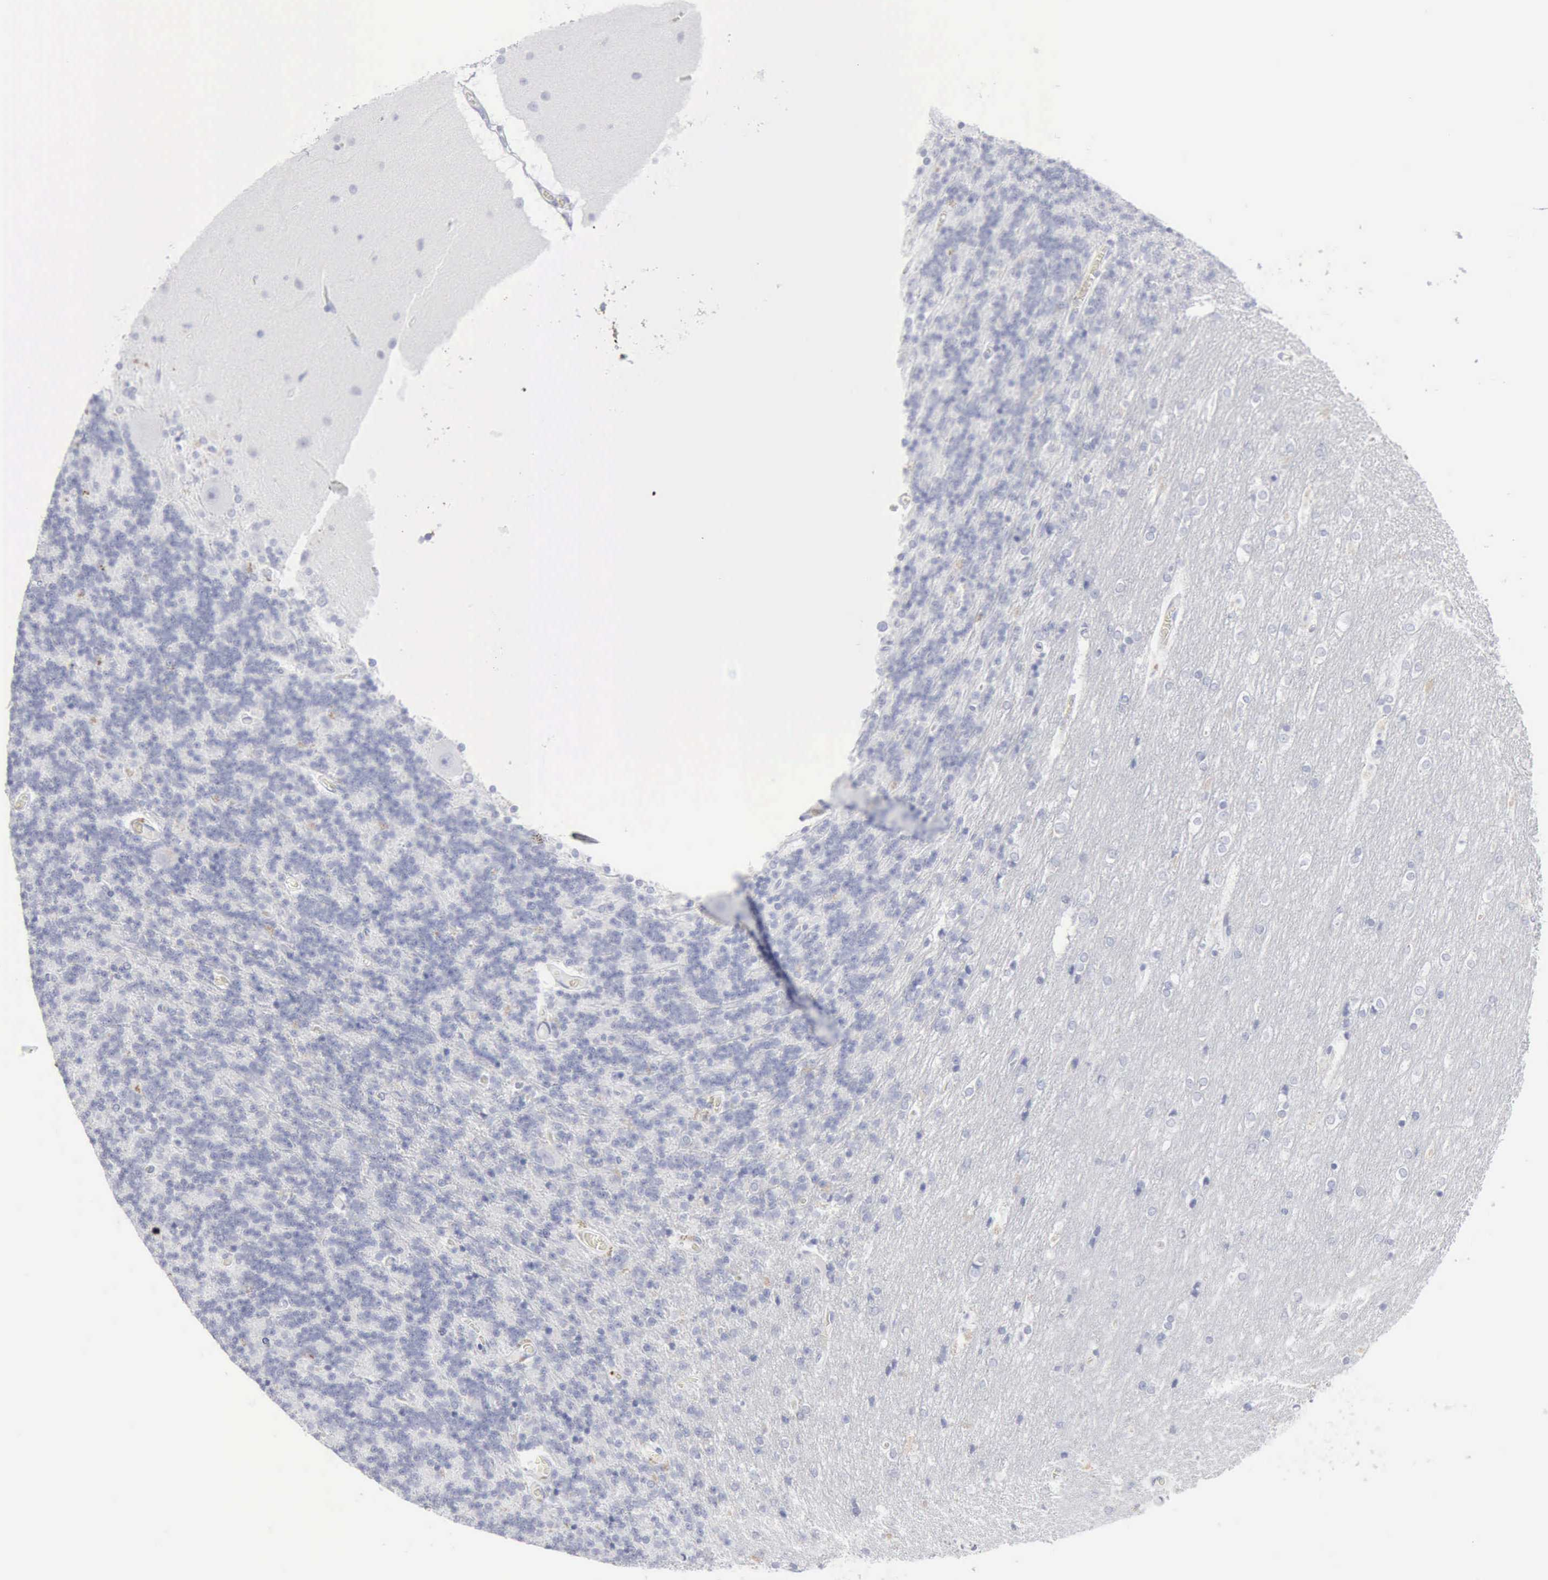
{"staining": {"intensity": "negative", "quantity": "none", "location": "none"}, "tissue": "cerebellum", "cell_type": "Cells in granular layer", "image_type": "normal", "snomed": [{"axis": "morphology", "description": "Normal tissue, NOS"}, {"axis": "topography", "description": "Cerebellum"}], "caption": "Immunohistochemistry of benign human cerebellum exhibits no positivity in cells in granular layer. Brightfield microscopy of immunohistochemistry (IHC) stained with DAB (3,3'-diaminobenzidine) (brown) and hematoxylin (blue), captured at high magnification.", "gene": "CMA1", "patient": {"sex": "female", "age": 54}}